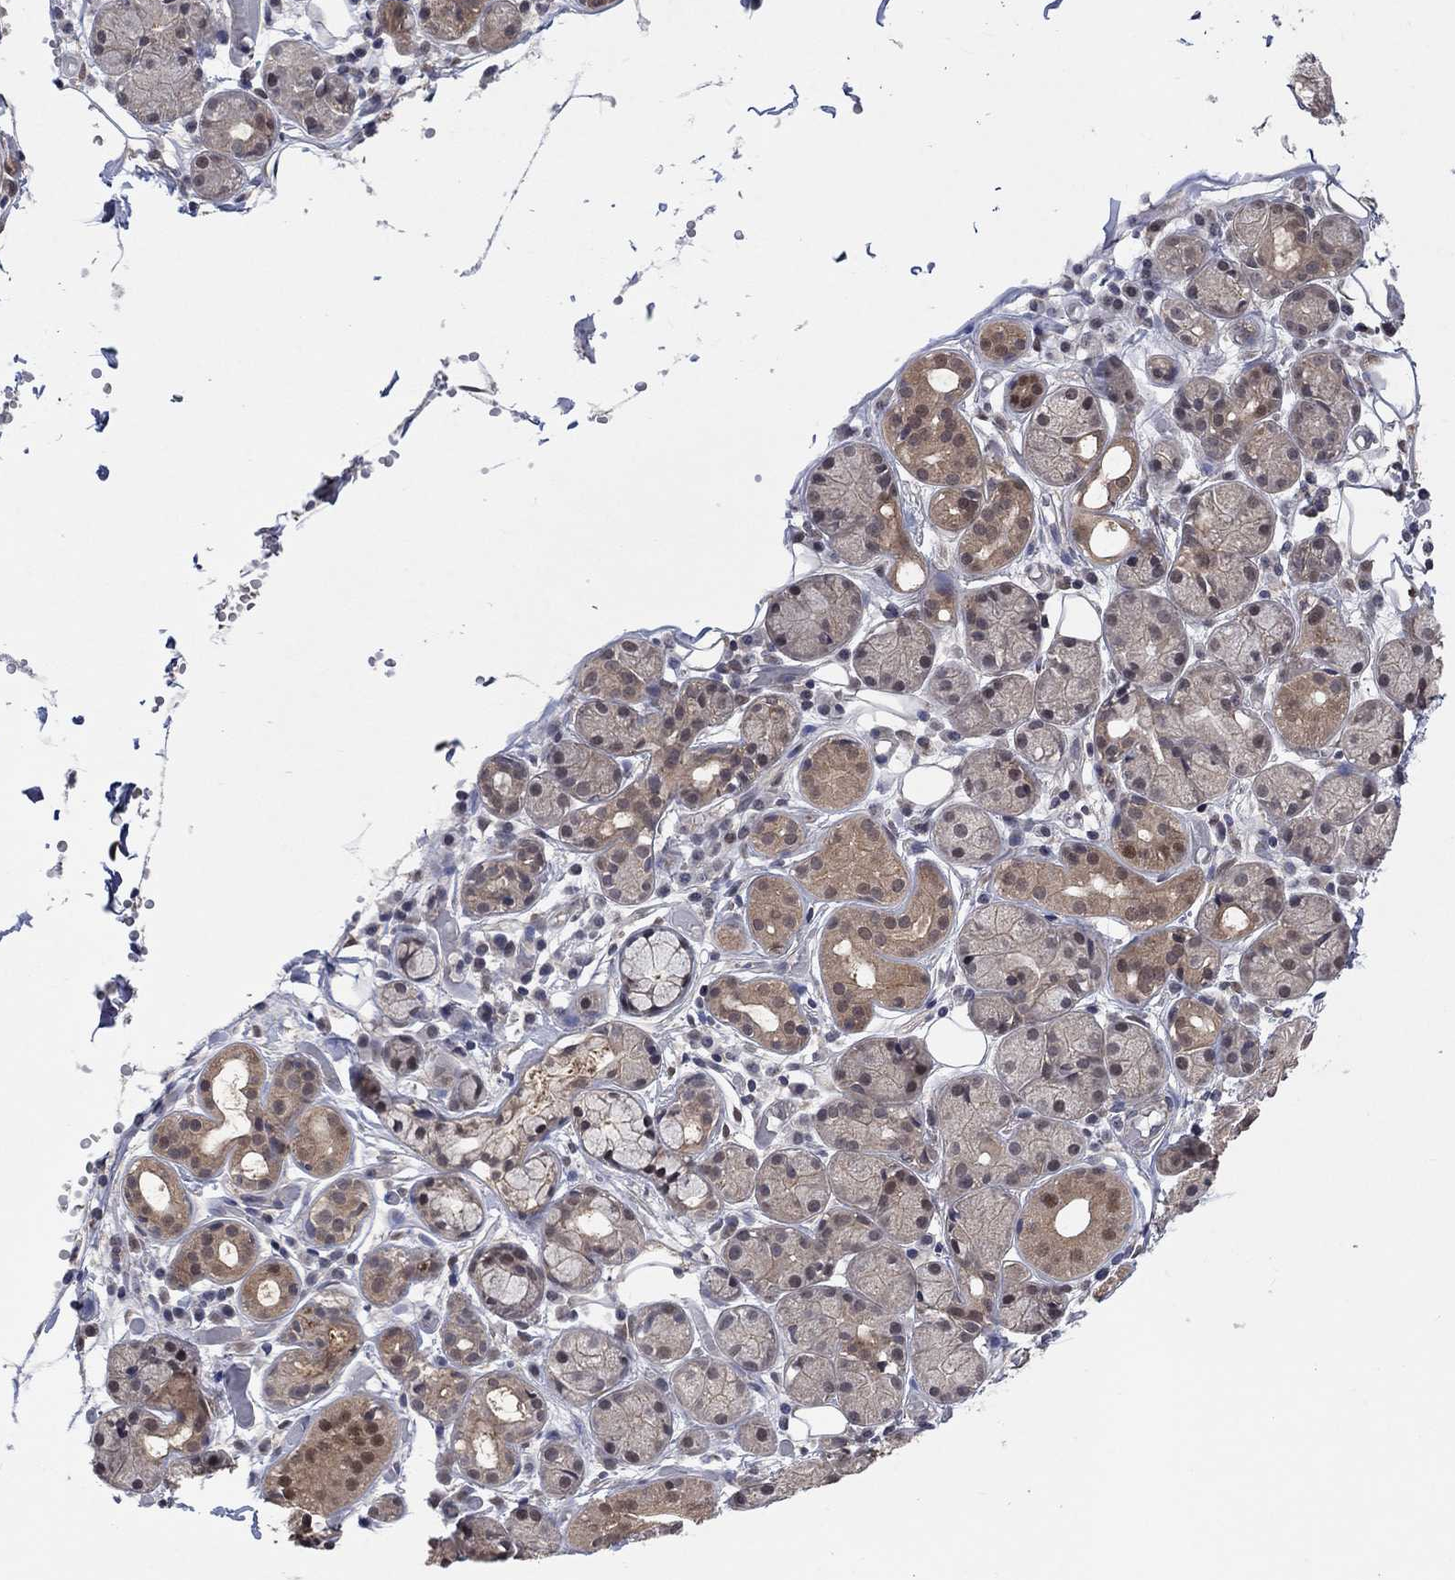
{"staining": {"intensity": "moderate", "quantity": "25%-75%", "location": "cytoplasmic/membranous"}, "tissue": "salivary gland", "cell_type": "Glandular cells", "image_type": "normal", "snomed": [{"axis": "morphology", "description": "Normal tissue, NOS"}, {"axis": "topography", "description": "Salivary gland"}, {"axis": "topography", "description": "Peripheral nerve tissue"}], "caption": "Normal salivary gland displays moderate cytoplasmic/membranous staining in approximately 25%-75% of glandular cells.", "gene": "IAH1", "patient": {"sex": "male", "age": 71}}